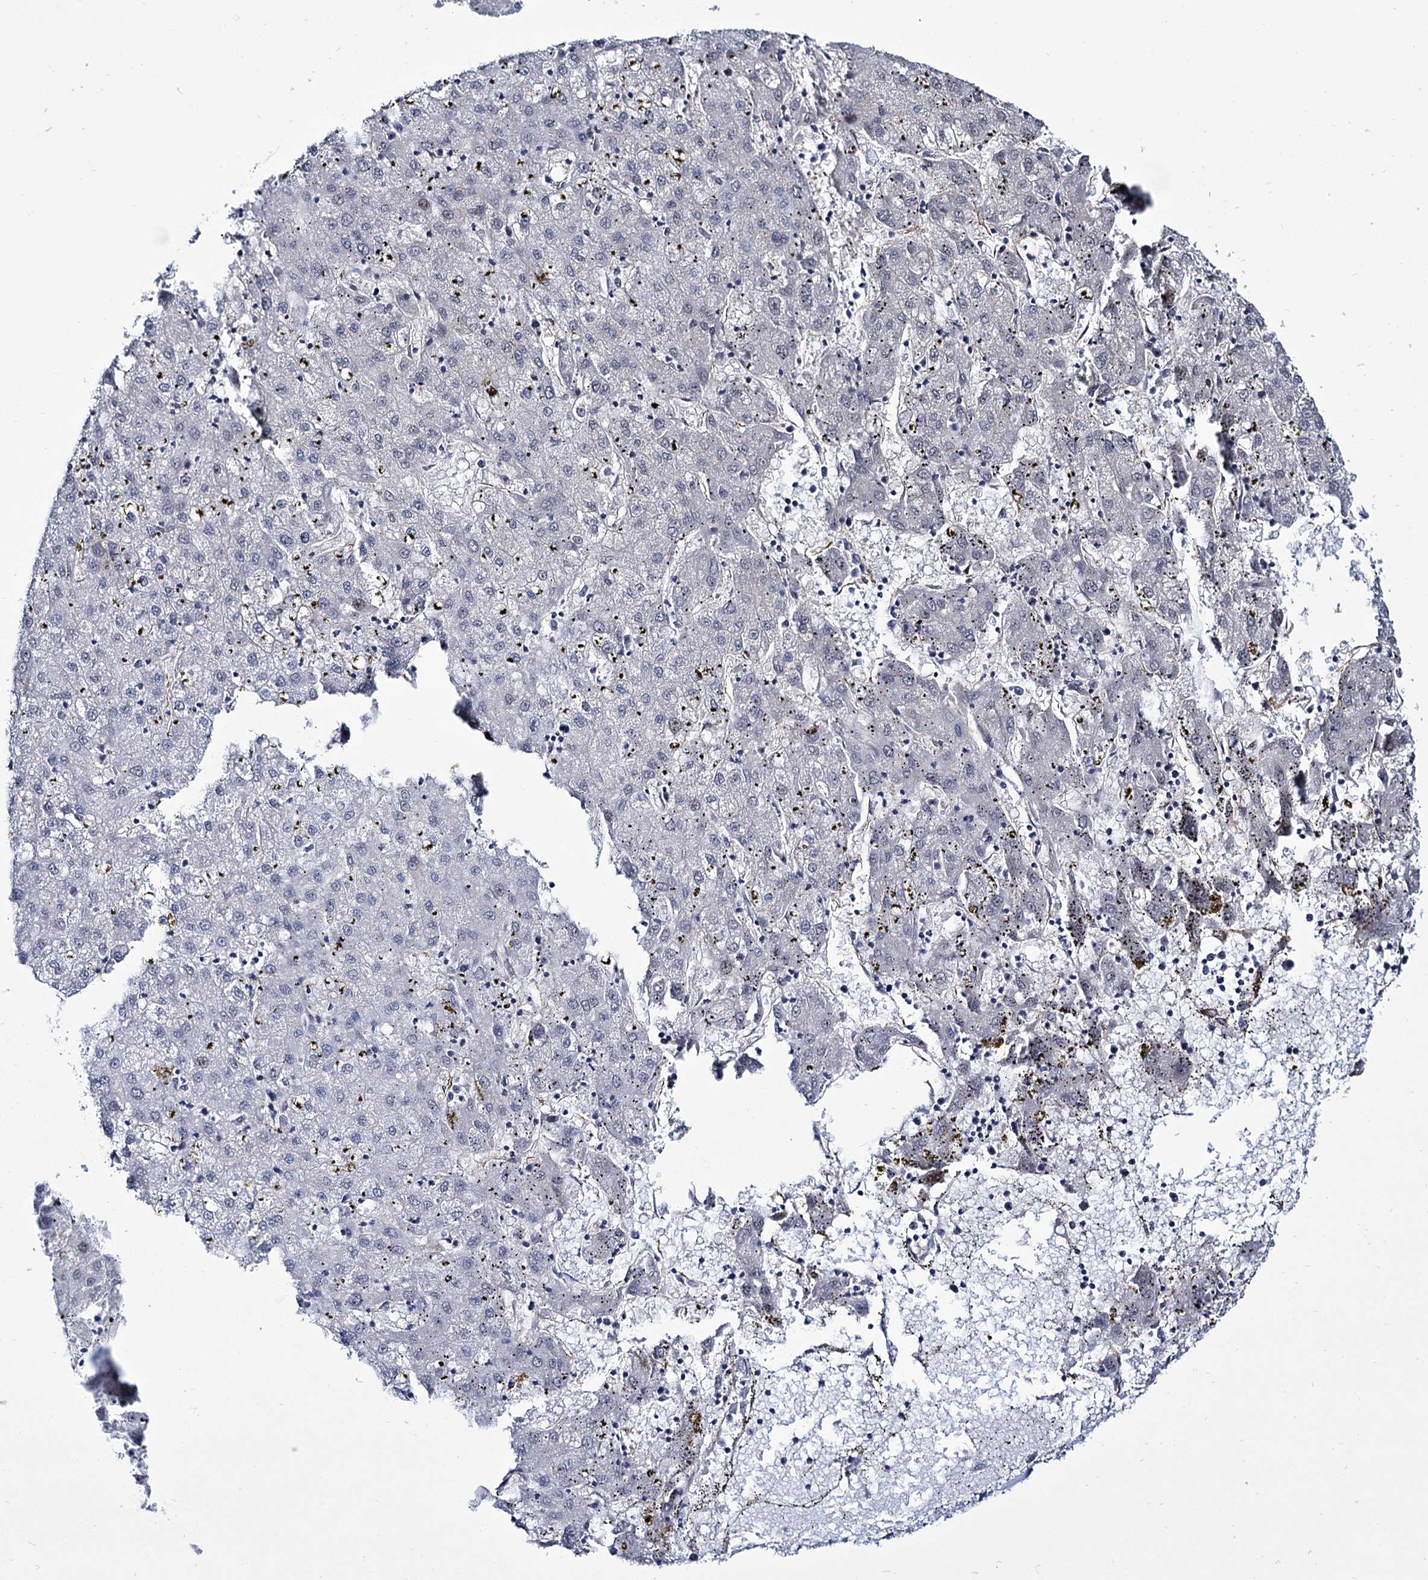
{"staining": {"intensity": "negative", "quantity": "none", "location": "none"}, "tissue": "liver cancer", "cell_type": "Tumor cells", "image_type": "cancer", "snomed": [{"axis": "morphology", "description": "Carcinoma, Hepatocellular, NOS"}, {"axis": "topography", "description": "Liver"}], "caption": "IHC histopathology image of neoplastic tissue: human liver cancer (hepatocellular carcinoma) stained with DAB (3,3'-diaminobenzidine) shows no significant protein staining in tumor cells.", "gene": "ZC3H12C", "patient": {"sex": "male", "age": 72}}